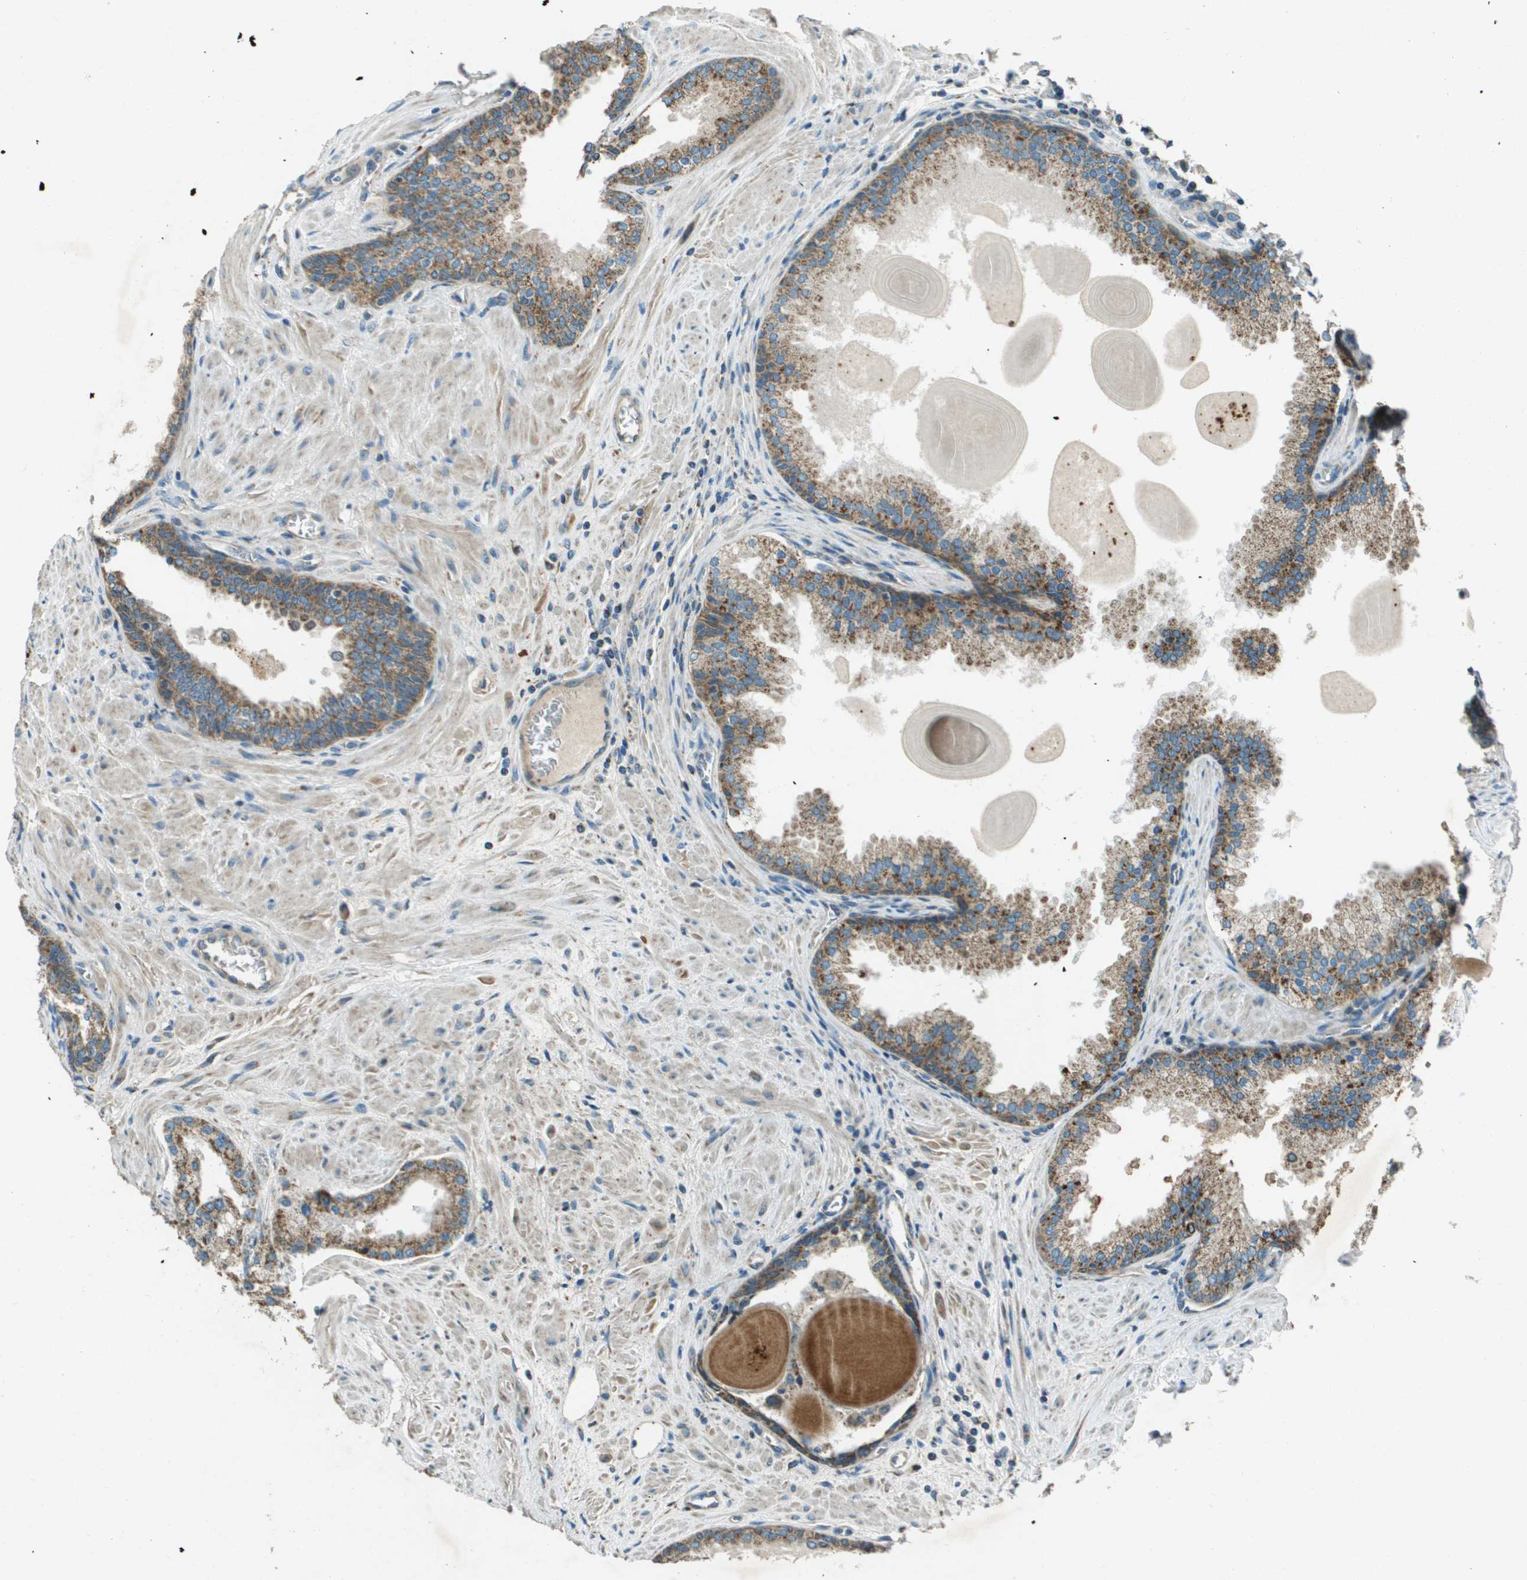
{"staining": {"intensity": "moderate", "quantity": ">75%", "location": "cytoplasmic/membranous"}, "tissue": "prostate cancer", "cell_type": "Tumor cells", "image_type": "cancer", "snomed": [{"axis": "morphology", "description": "Adenocarcinoma, High grade"}, {"axis": "topography", "description": "Prostate"}], "caption": "Prostate adenocarcinoma (high-grade) stained with a brown dye shows moderate cytoplasmic/membranous positive staining in about >75% of tumor cells.", "gene": "MIGA1", "patient": {"sex": "male", "age": 65}}